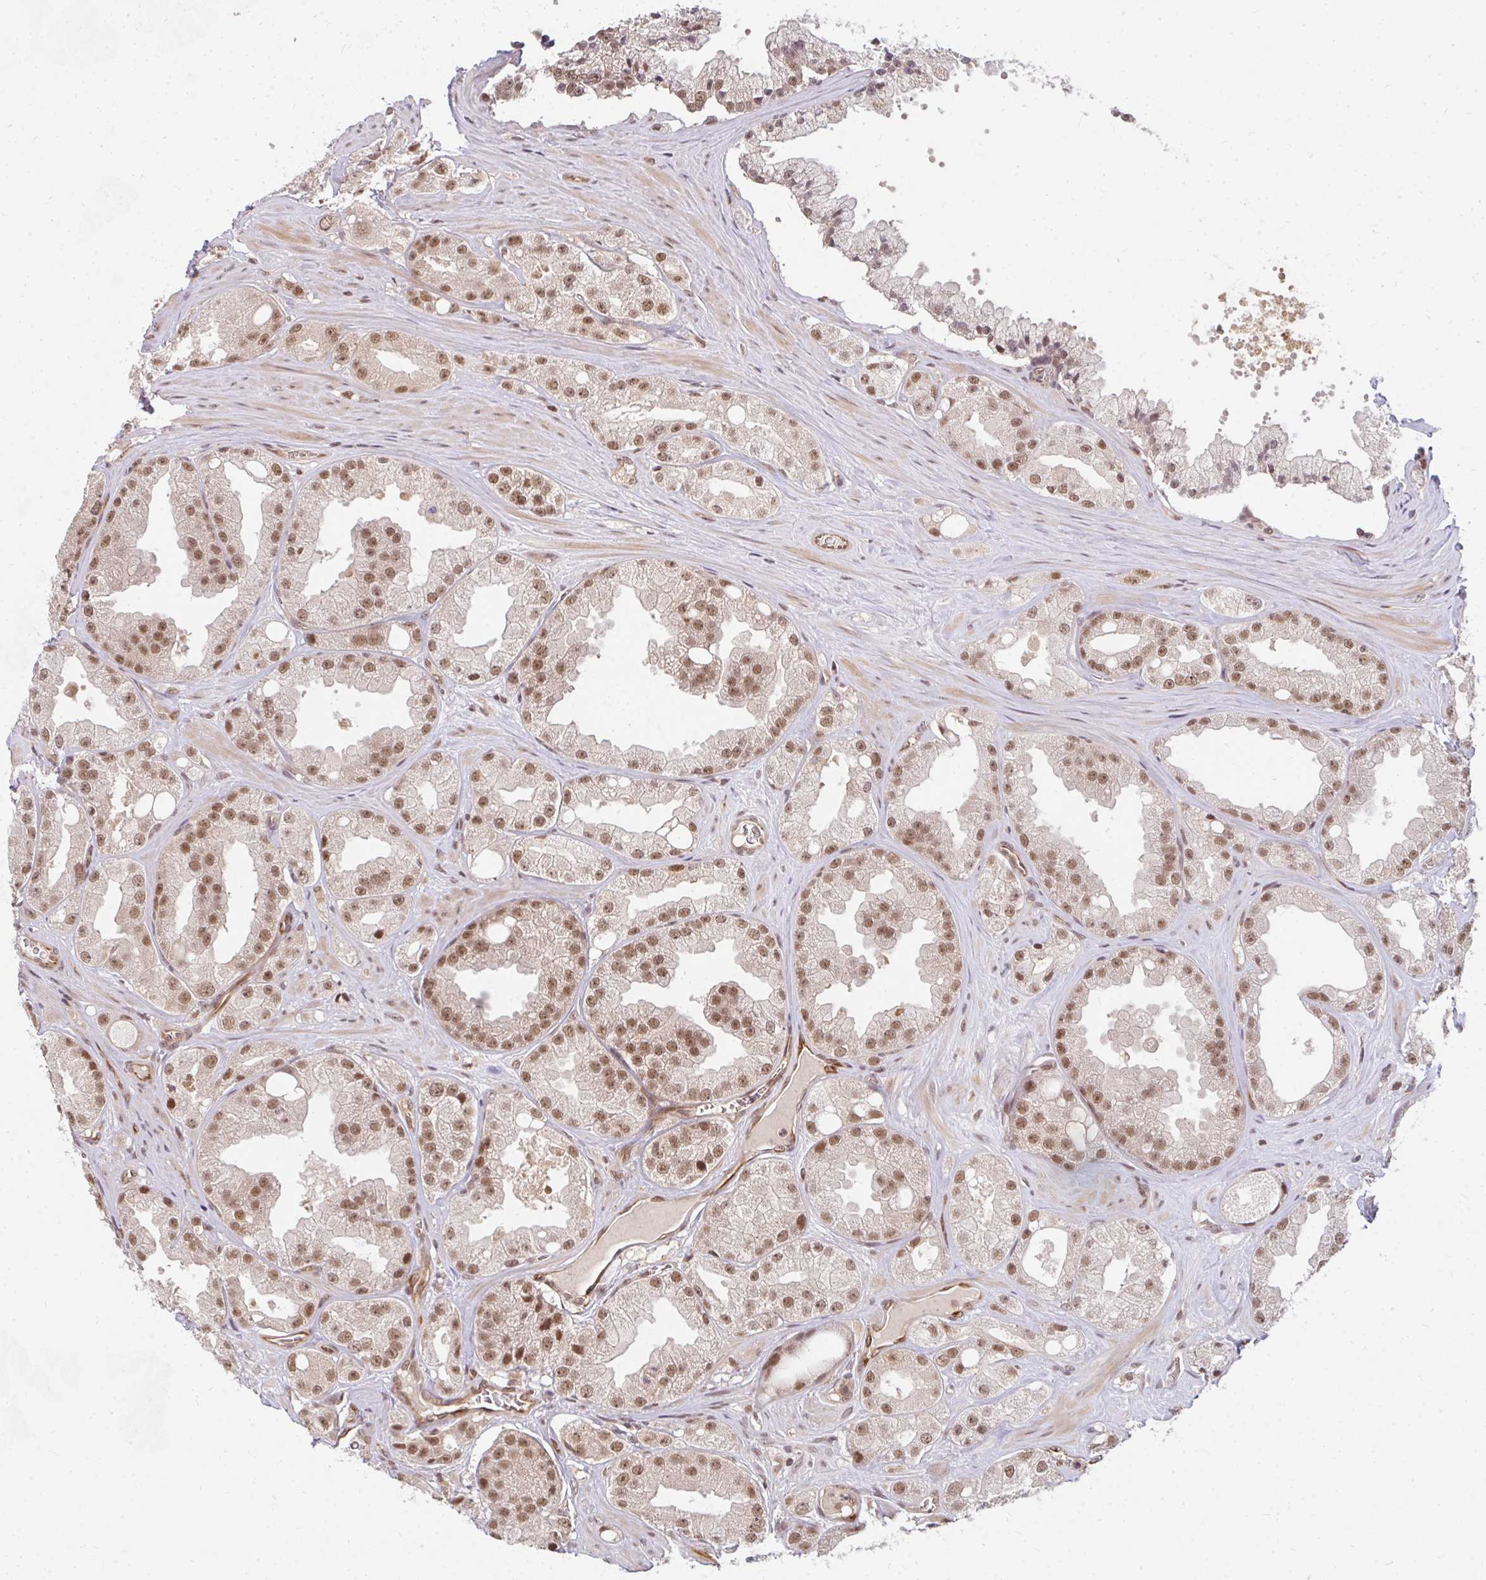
{"staining": {"intensity": "moderate", "quantity": ">75%", "location": "nuclear"}, "tissue": "prostate cancer", "cell_type": "Tumor cells", "image_type": "cancer", "snomed": [{"axis": "morphology", "description": "Adenocarcinoma, High grade"}, {"axis": "topography", "description": "Prostate"}], "caption": "A brown stain shows moderate nuclear expression of a protein in adenocarcinoma (high-grade) (prostate) tumor cells. Using DAB (brown) and hematoxylin (blue) stains, captured at high magnification using brightfield microscopy.", "gene": "GTF3C6", "patient": {"sex": "male", "age": 66}}